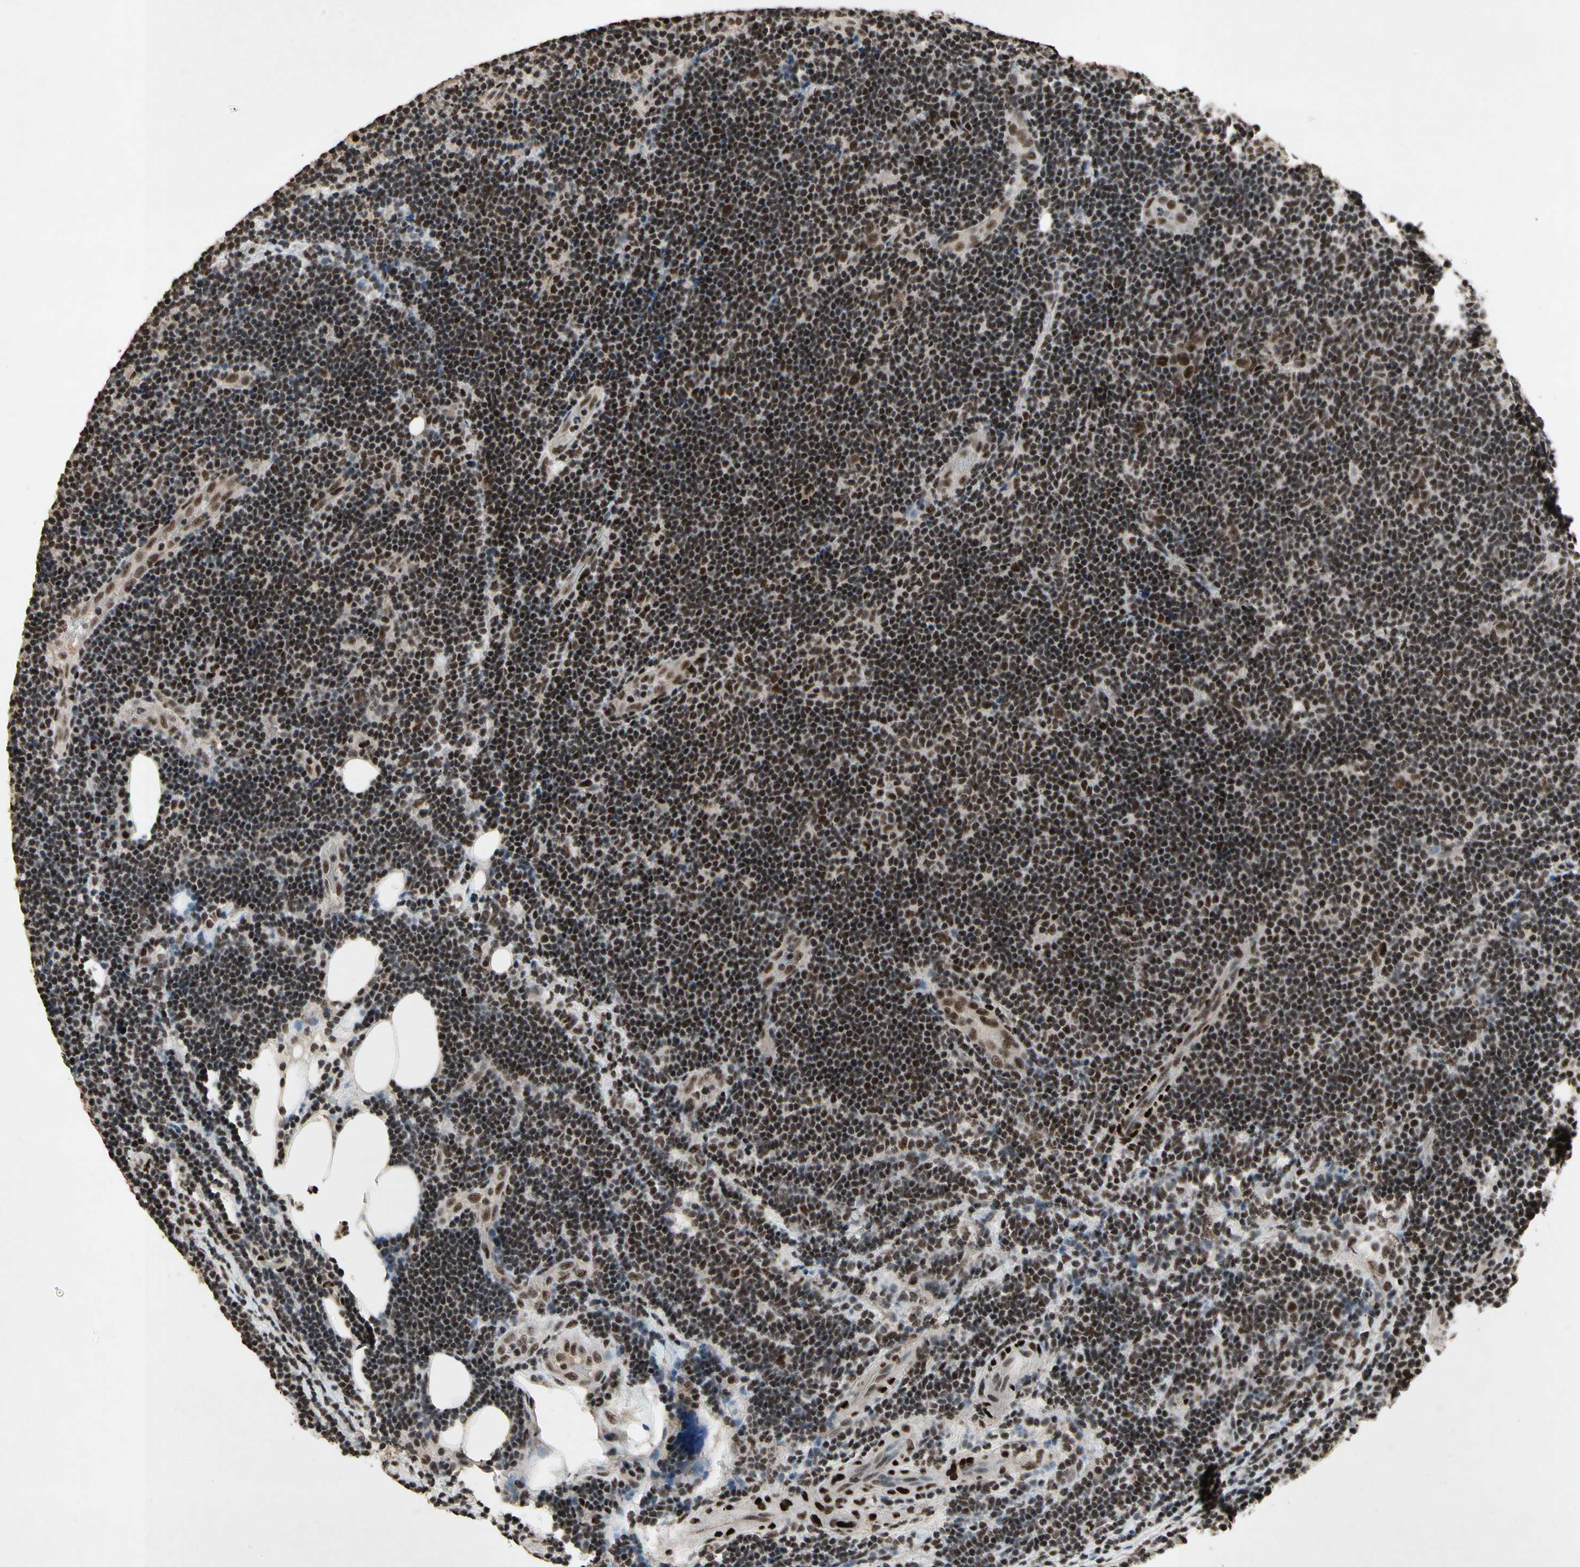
{"staining": {"intensity": "strong", "quantity": ">75%", "location": "nuclear"}, "tissue": "lymphoma", "cell_type": "Tumor cells", "image_type": "cancer", "snomed": [{"axis": "morphology", "description": "Malignant lymphoma, non-Hodgkin's type, Low grade"}, {"axis": "topography", "description": "Lymph node"}], "caption": "An IHC image of tumor tissue is shown. Protein staining in brown labels strong nuclear positivity in lymphoma within tumor cells. The staining is performed using DAB brown chromogen to label protein expression. The nuclei are counter-stained blue using hematoxylin.", "gene": "TBX2", "patient": {"sex": "male", "age": 83}}